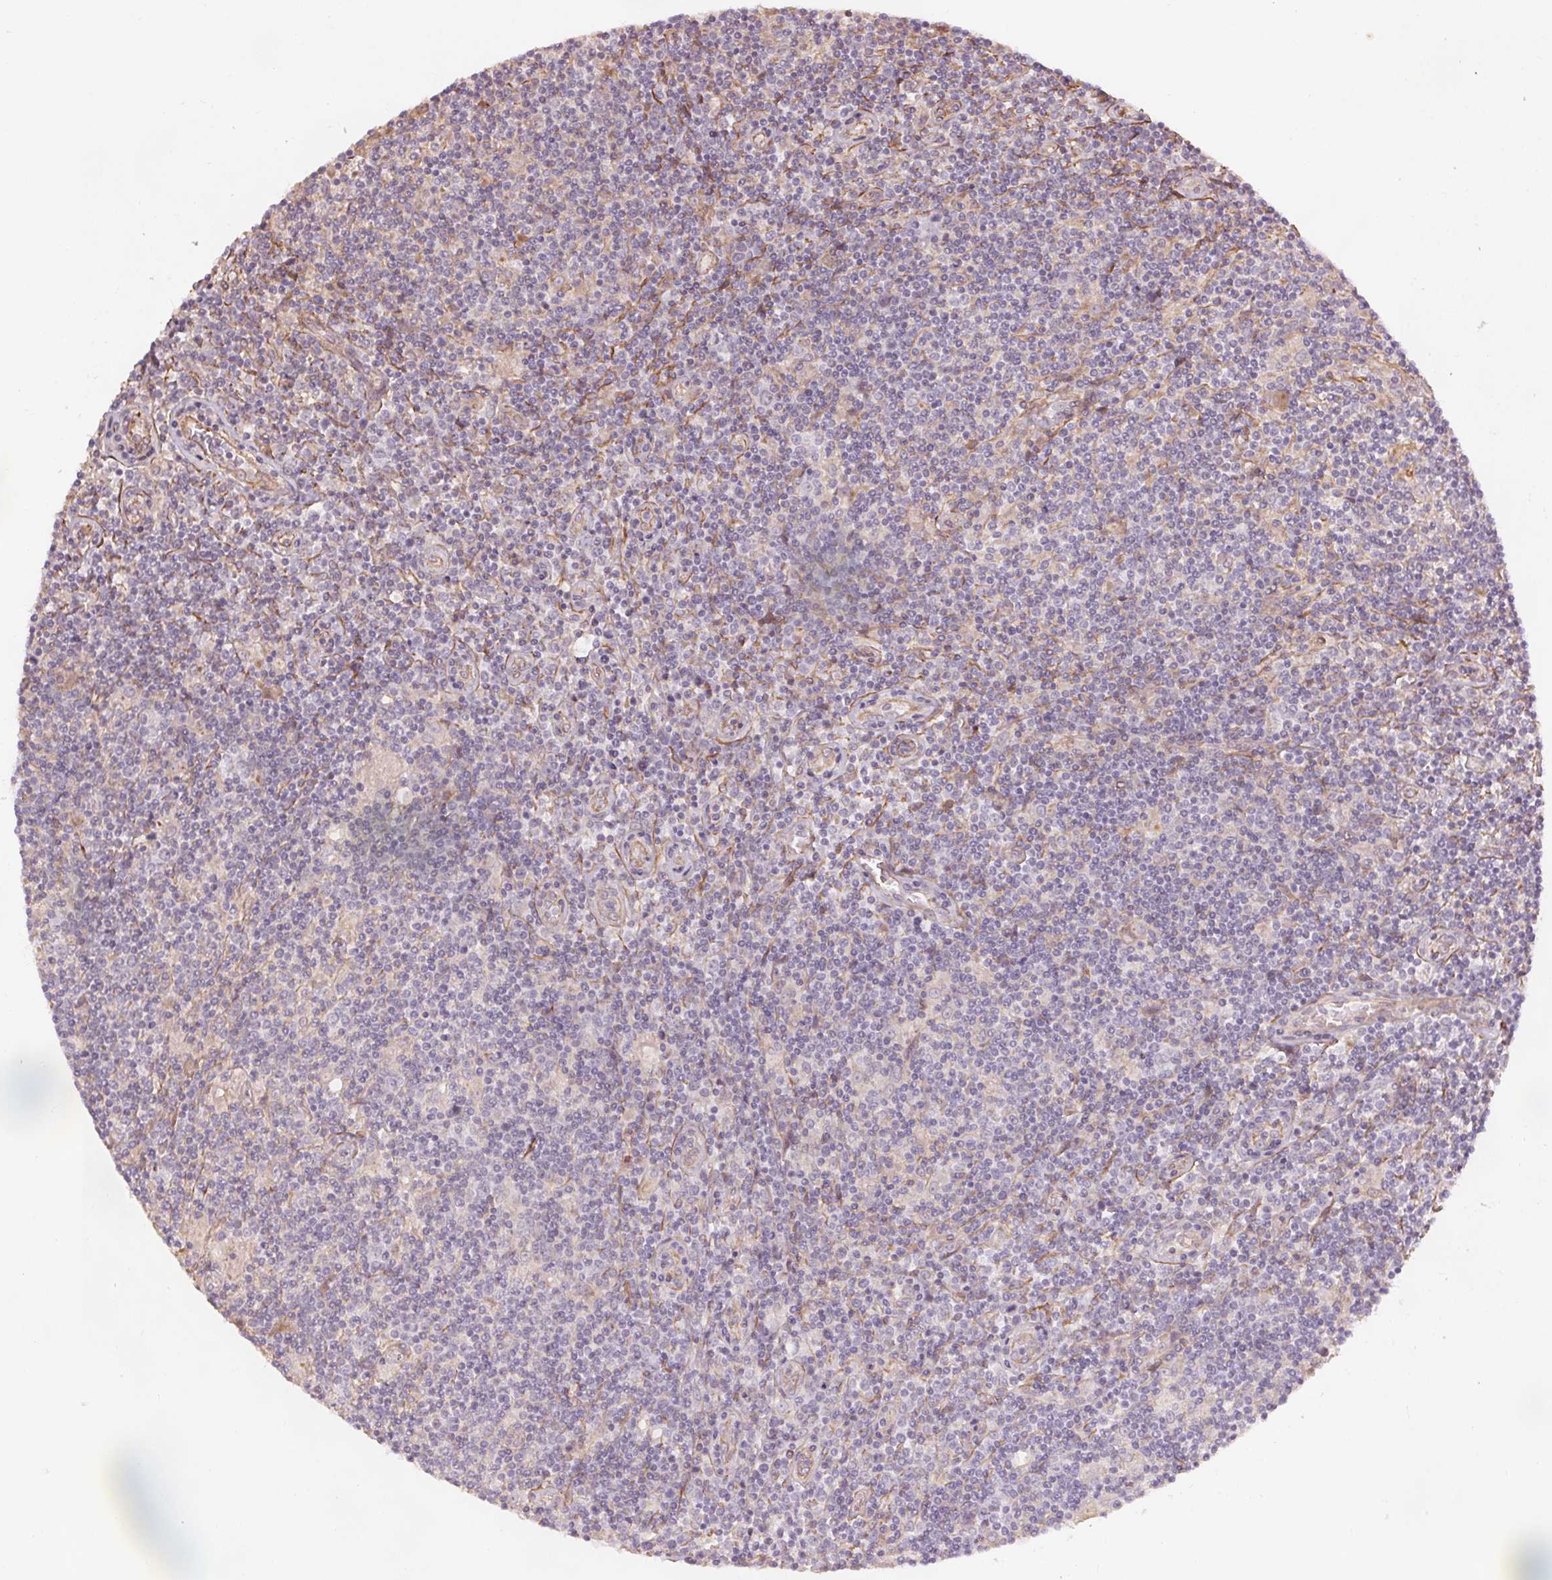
{"staining": {"intensity": "negative", "quantity": "none", "location": "none"}, "tissue": "lymphoma", "cell_type": "Tumor cells", "image_type": "cancer", "snomed": [{"axis": "morphology", "description": "Hodgkin's disease, NOS"}, {"axis": "topography", "description": "Lymph node"}], "caption": "DAB (3,3'-diaminobenzidine) immunohistochemical staining of human Hodgkin's disease reveals no significant expression in tumor cells. (Brightfield microscopy of DAB immunohistochemistry at high magnification).", "gene": "CCSER1", "patient": {"sex": "male", "age": 40}}